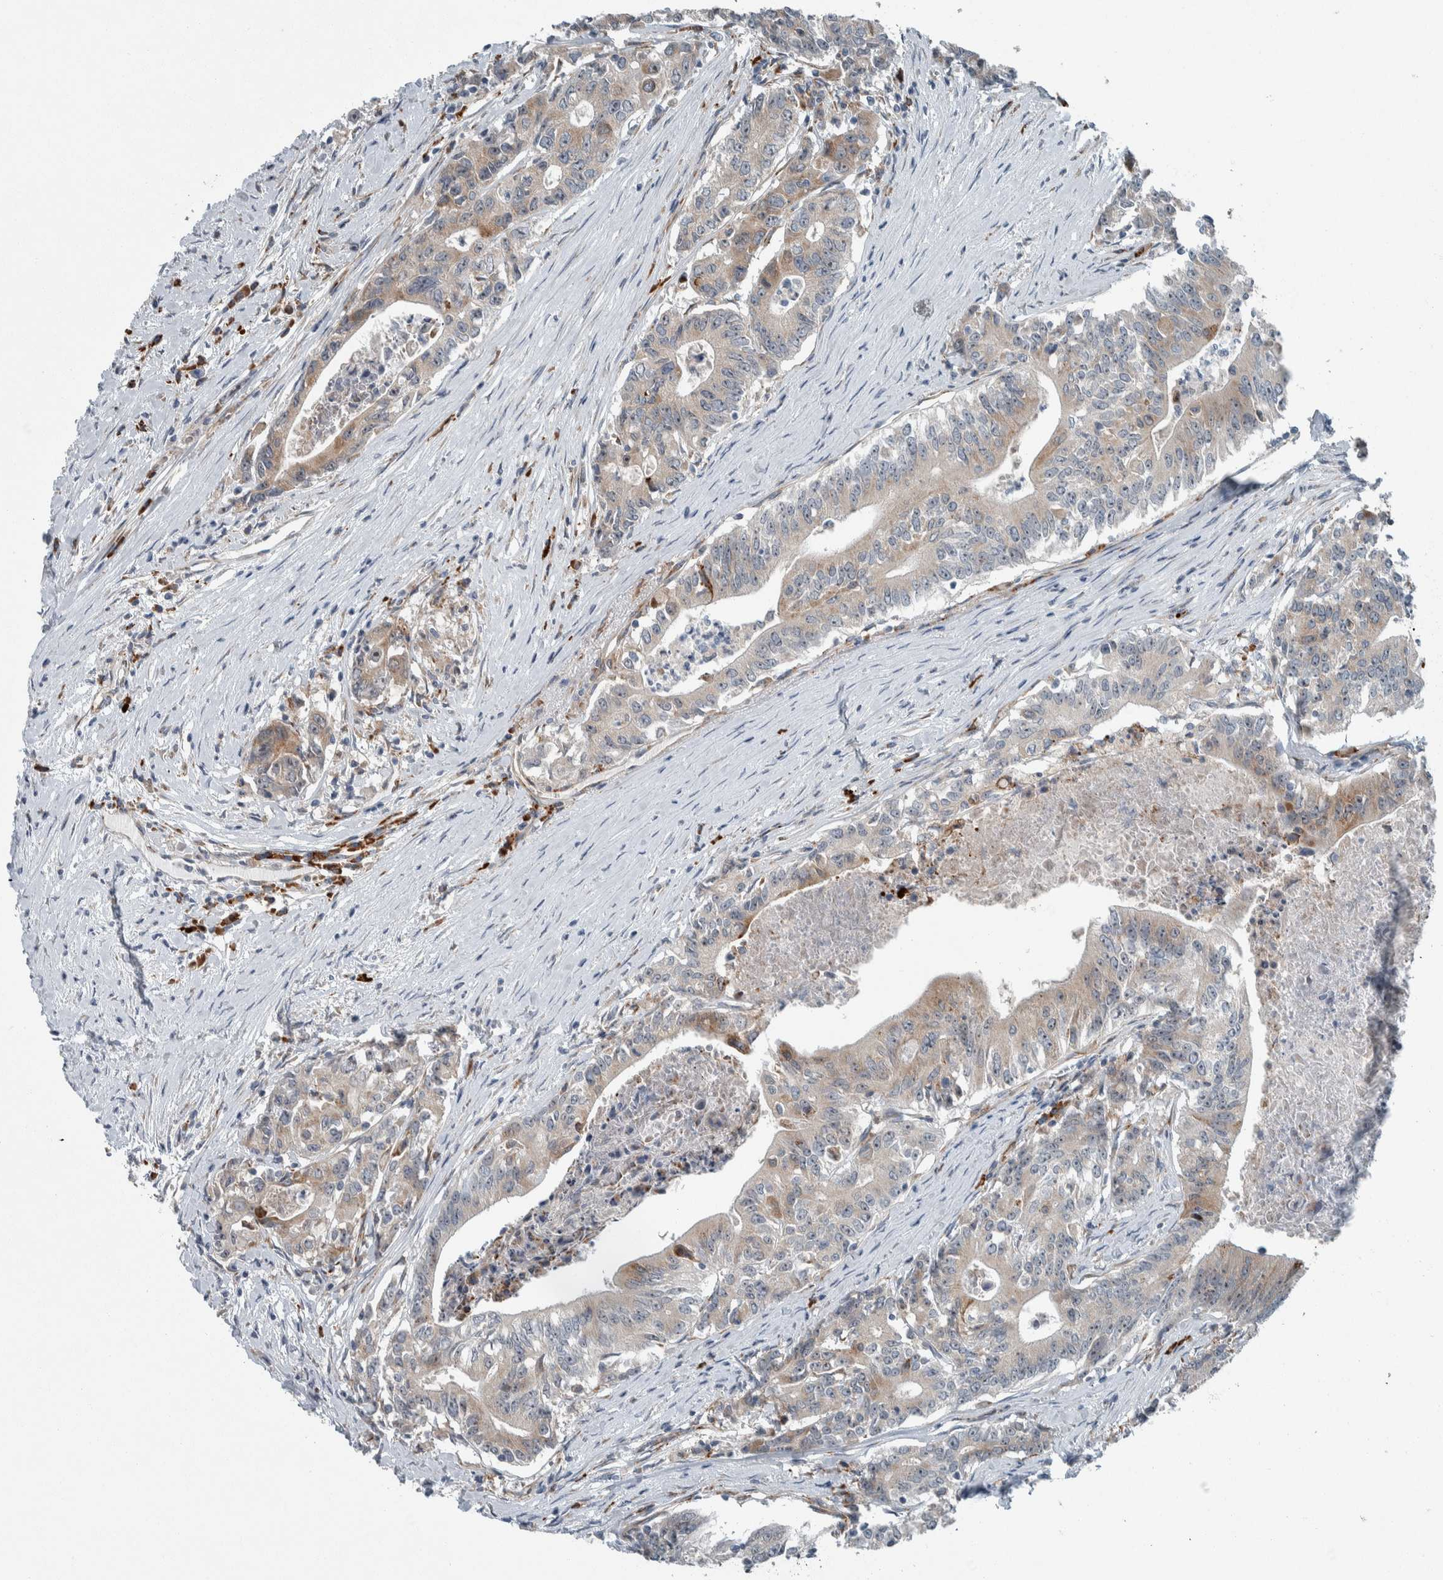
{"staining": {"intensity": "weak", "quantity": "25%-75%", "location": "cytoplasmic/membranous"}, "tissue": "colorectal cancer", "cell_type": "Tumor cells", "image_type": "cancer", "snomed": [{"axis": "morphology", "description": "Adenocarcinoma, NOS"}, {"axis": "topography", "description": "Colon"}], "caption": "Brown immunohistochemical staining in colorectal adenocarcinoma reveals weak cytoplasmic/membranous expression in about 25%-75% of tumor cells. (Stains: DAB in brown, nuclei in blue, Microscopy: brightfield microscopy at high magnification).", "gene": "USP25", "patient": {"sex": "female", "age": 77}}